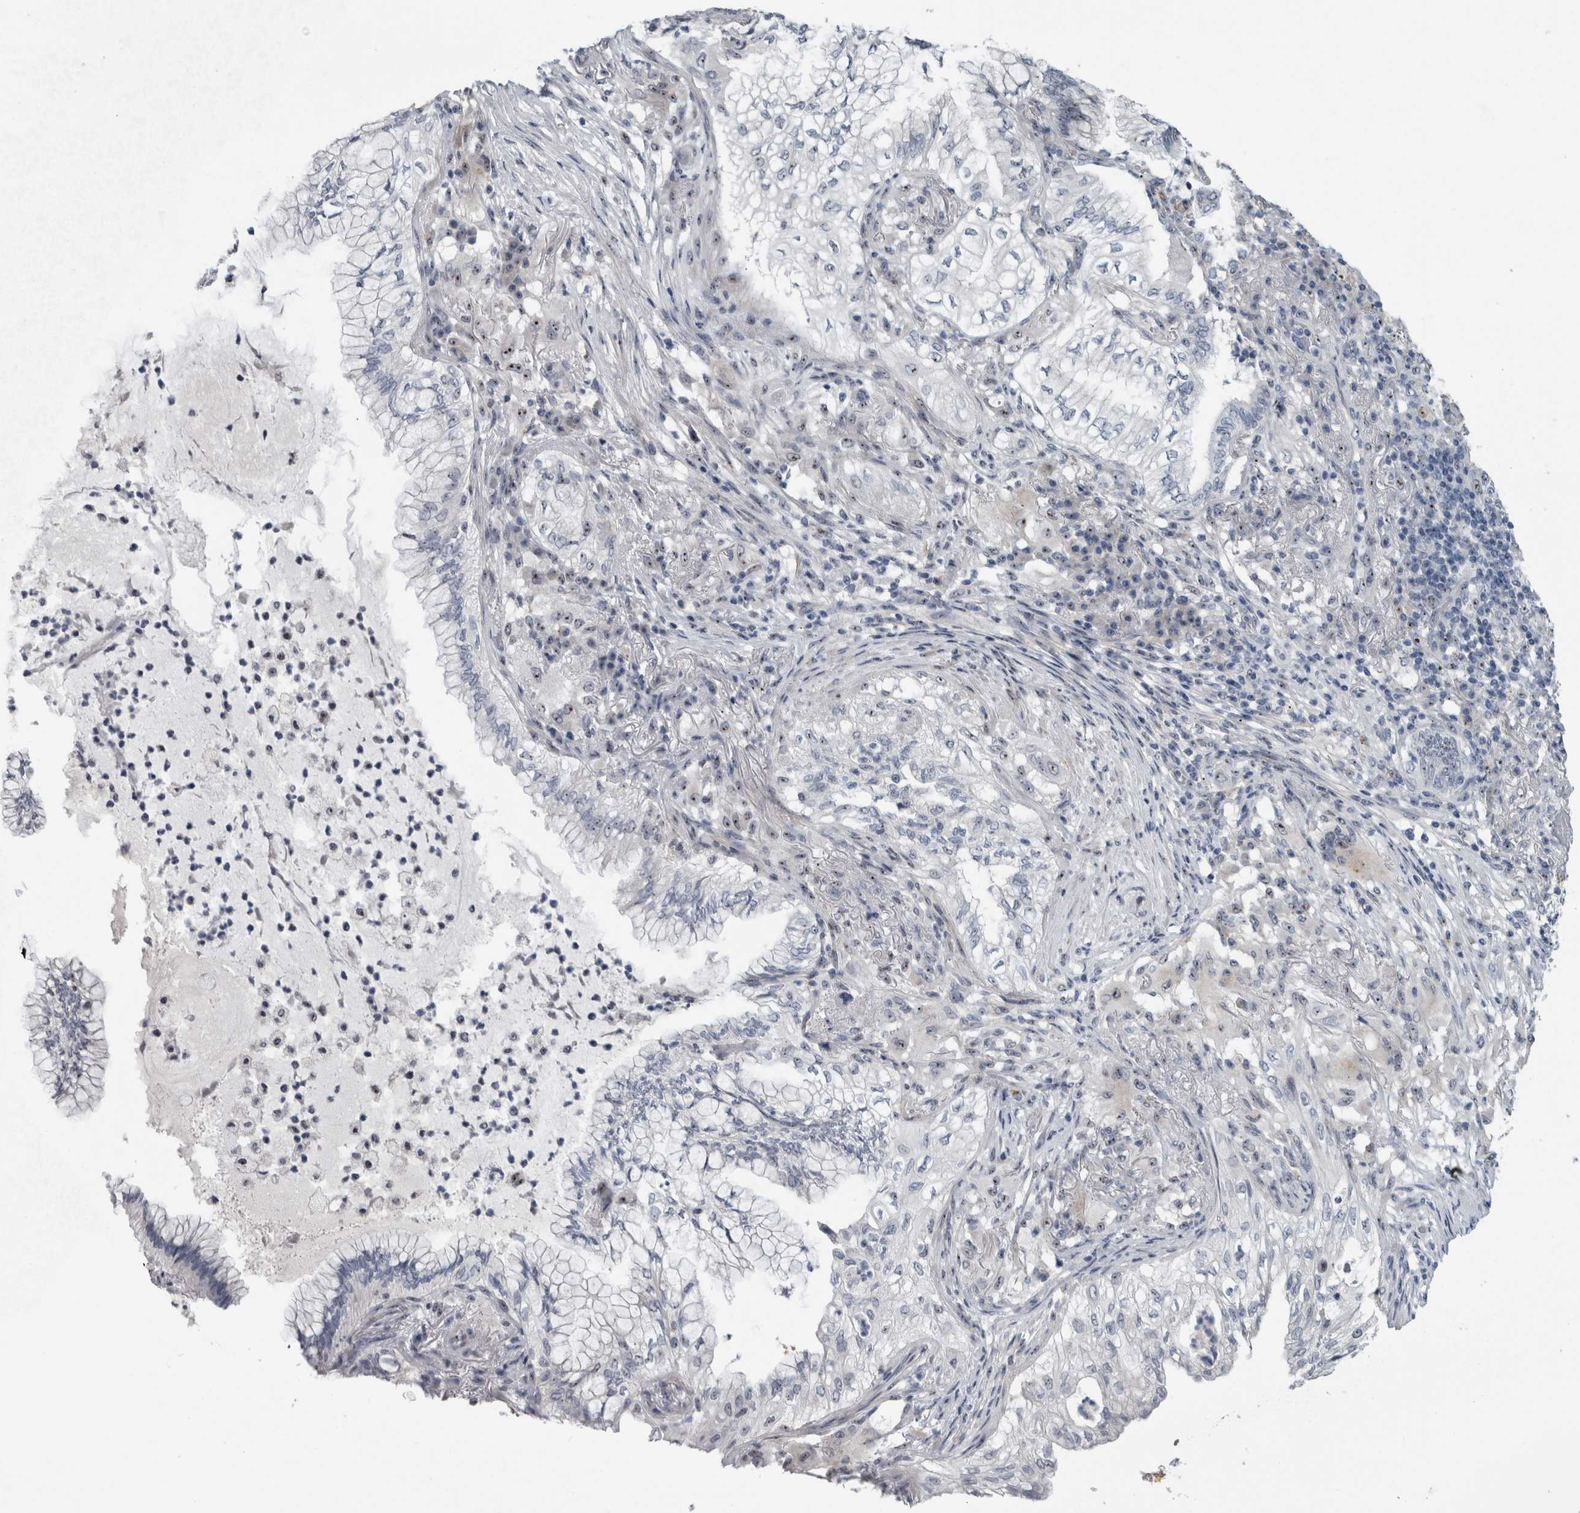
{"staining": {"intensity": "weak", "quantity": "<25%", "location": "nuclear"}, "tissue": "lung cancer", "cell_type": "Tumor cells", "image_type": "cancer", "snomed": [{"axis": "morphology", "description": "Adenocarcinoma, NOS"}, {"axis": "topography", "description": "Lung"}], "caption": "Immunohistochemistry micrograph of human lung cancer (adenocarcinoma) stained for a protein (brown), which displays no staining in tumor cells.", "gene": "UTP6", "patient": {"sex": "female", "age": 70}}